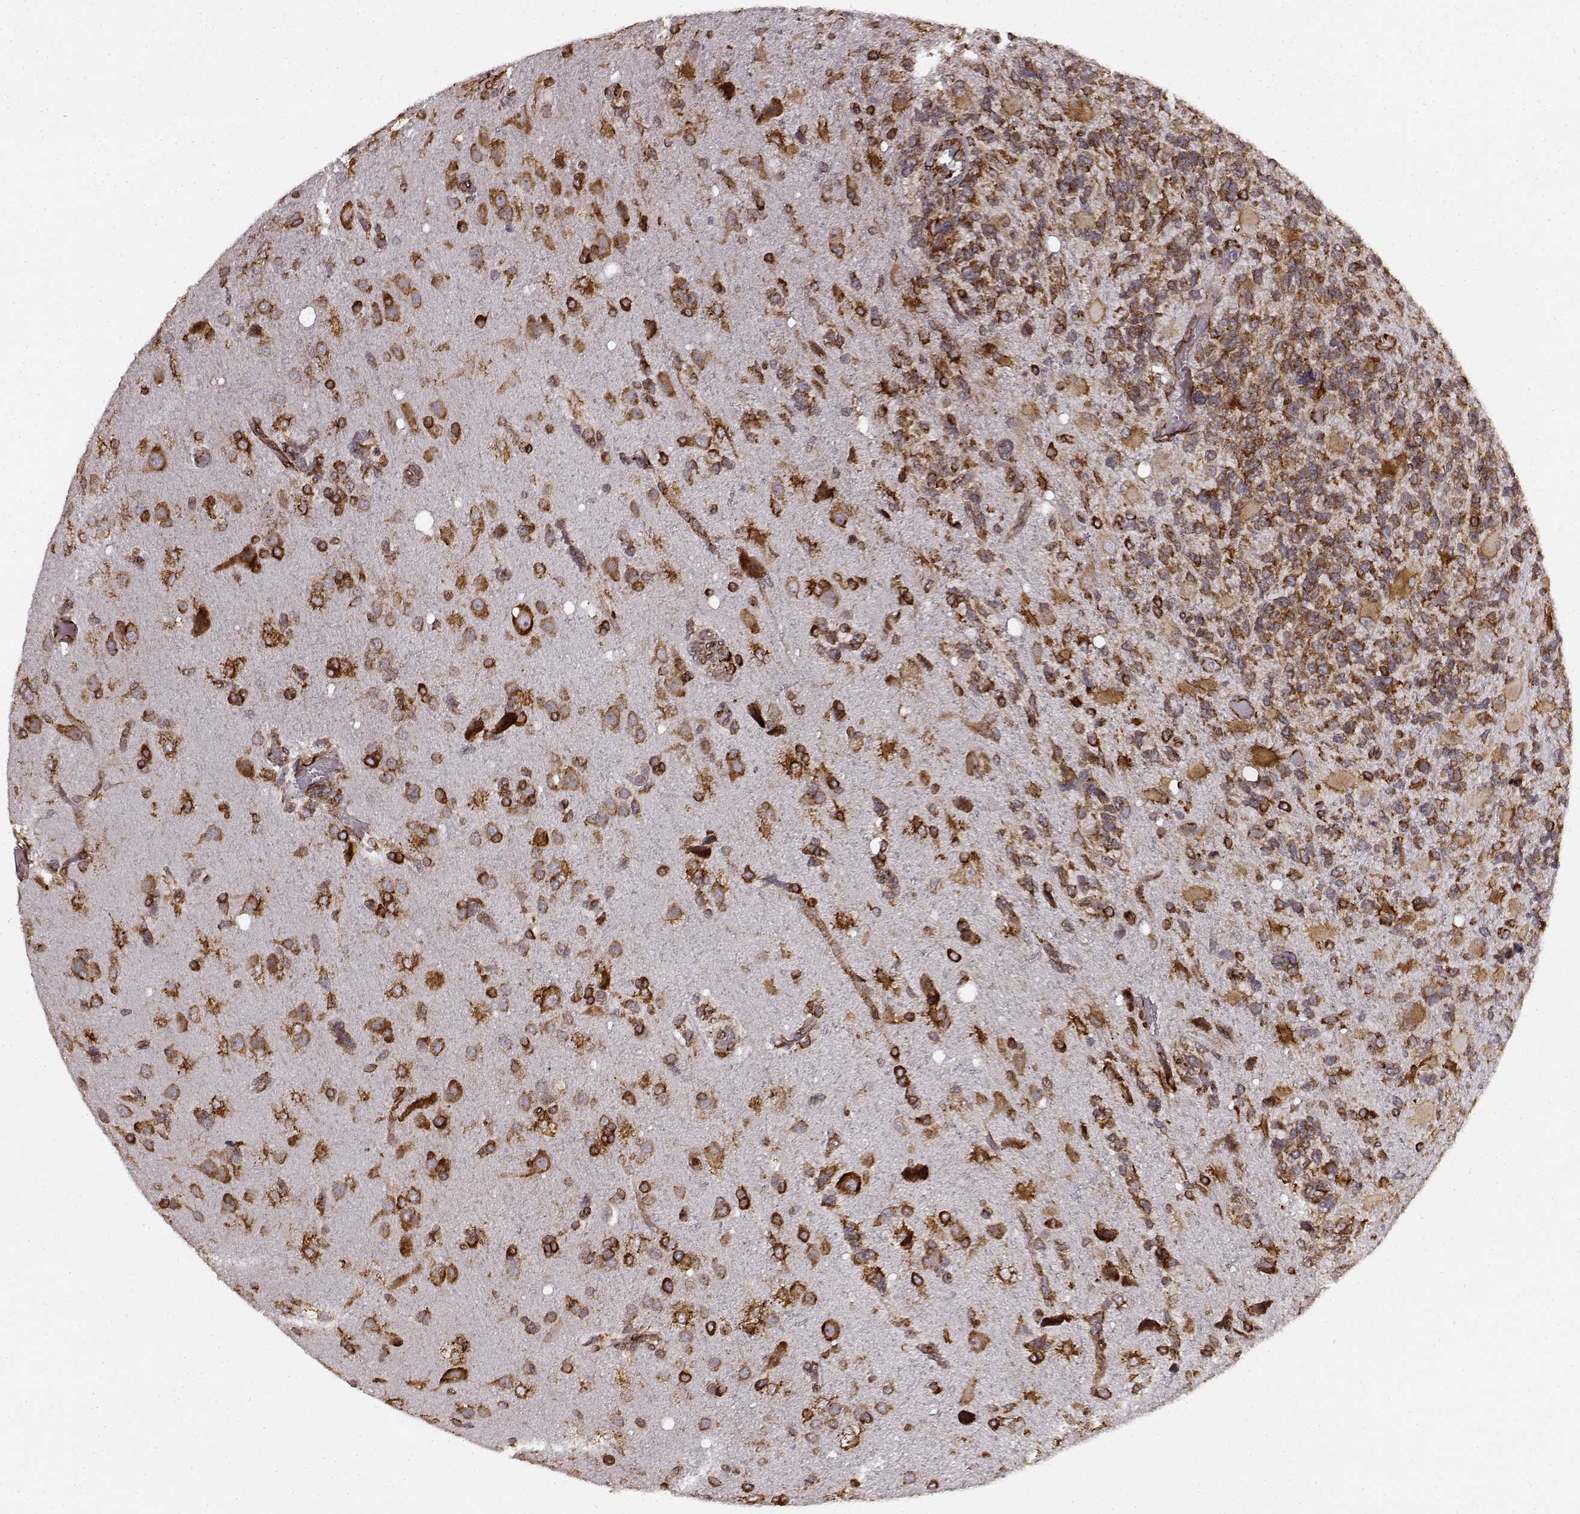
{"staining": {"intensity": "strong", "quantity": ">75%", "location": "cytoplasmic/membranous"}, "tissue": "glioma", "cell_type": "Tumor cells", "image_type": "cancer", "snomed": [{"axis": "morphology", "description": "Glioma, malignant, High grade"}, {"axis": "topography", "description": "Brain"}], "caption": "Protein expression analysis of malignant glioma (high-grade) shows strong cytoplasmic/membranous expression in about >75% of tumor cells. Immunohistochemistry (ihc) stains the protein in brown and the nuclei are stained blue.", "gene": "TMEM14A", "patient": {"sex": "female", "age": 71}}